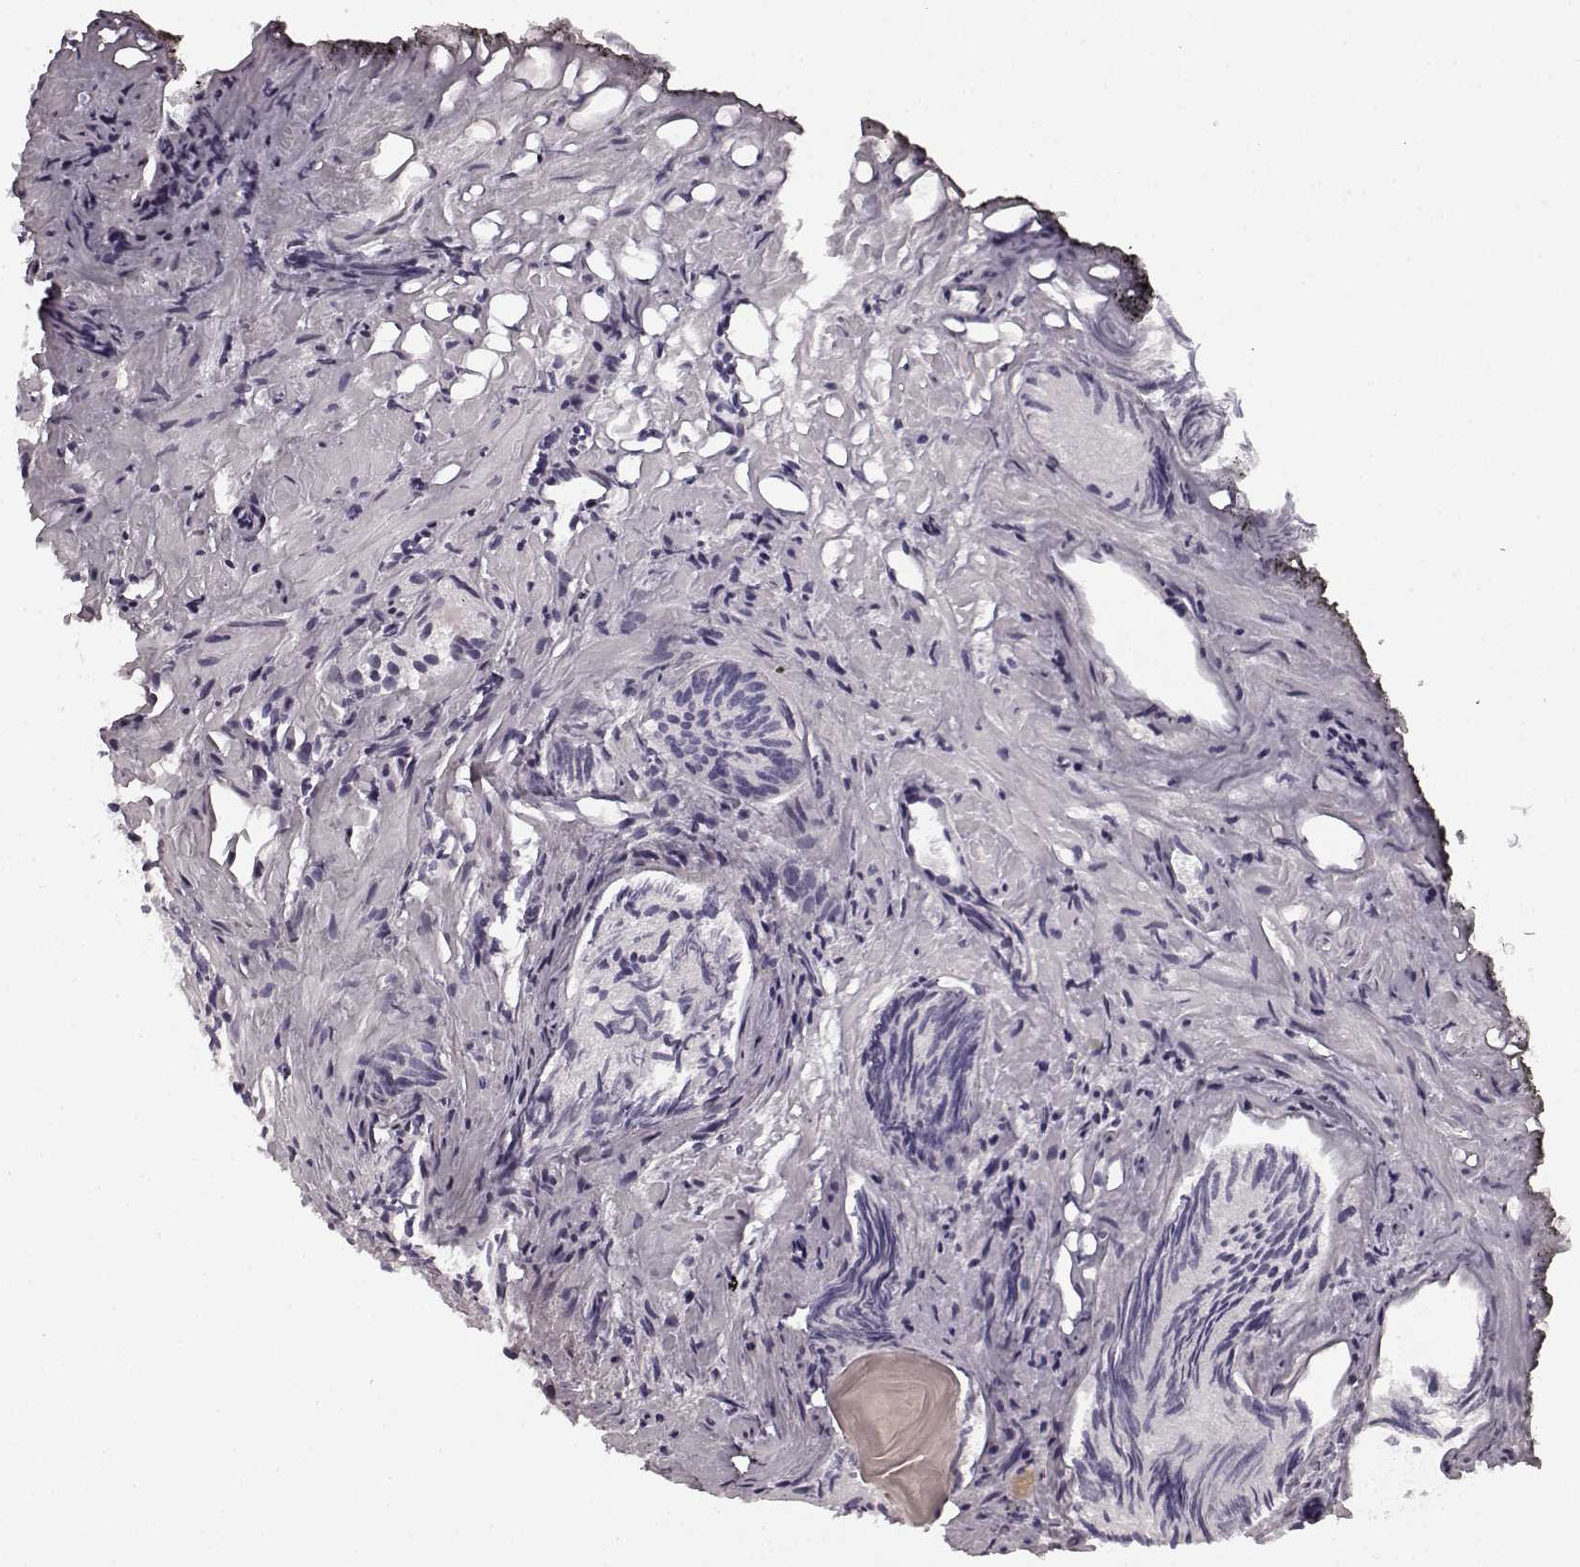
{"staining": {"intensity": "negative", "quantity": "none", "location": "none"}, "tissue": "prostate cancer", "cell_type": "Tumor cells", "image_type": "cancer", "snomed": [{"axis": "morphology", "description": "Adenocarcinoma, High grade"}, {"axis": "topography", "description": "Prostate"}], "caption": "A micrograph of human high-grade adenocarcinoma (prostate) is negative for staining in tumor cells.", "gene": "TMPRSS15", "patient": {"sex": "male", "age": 81}}